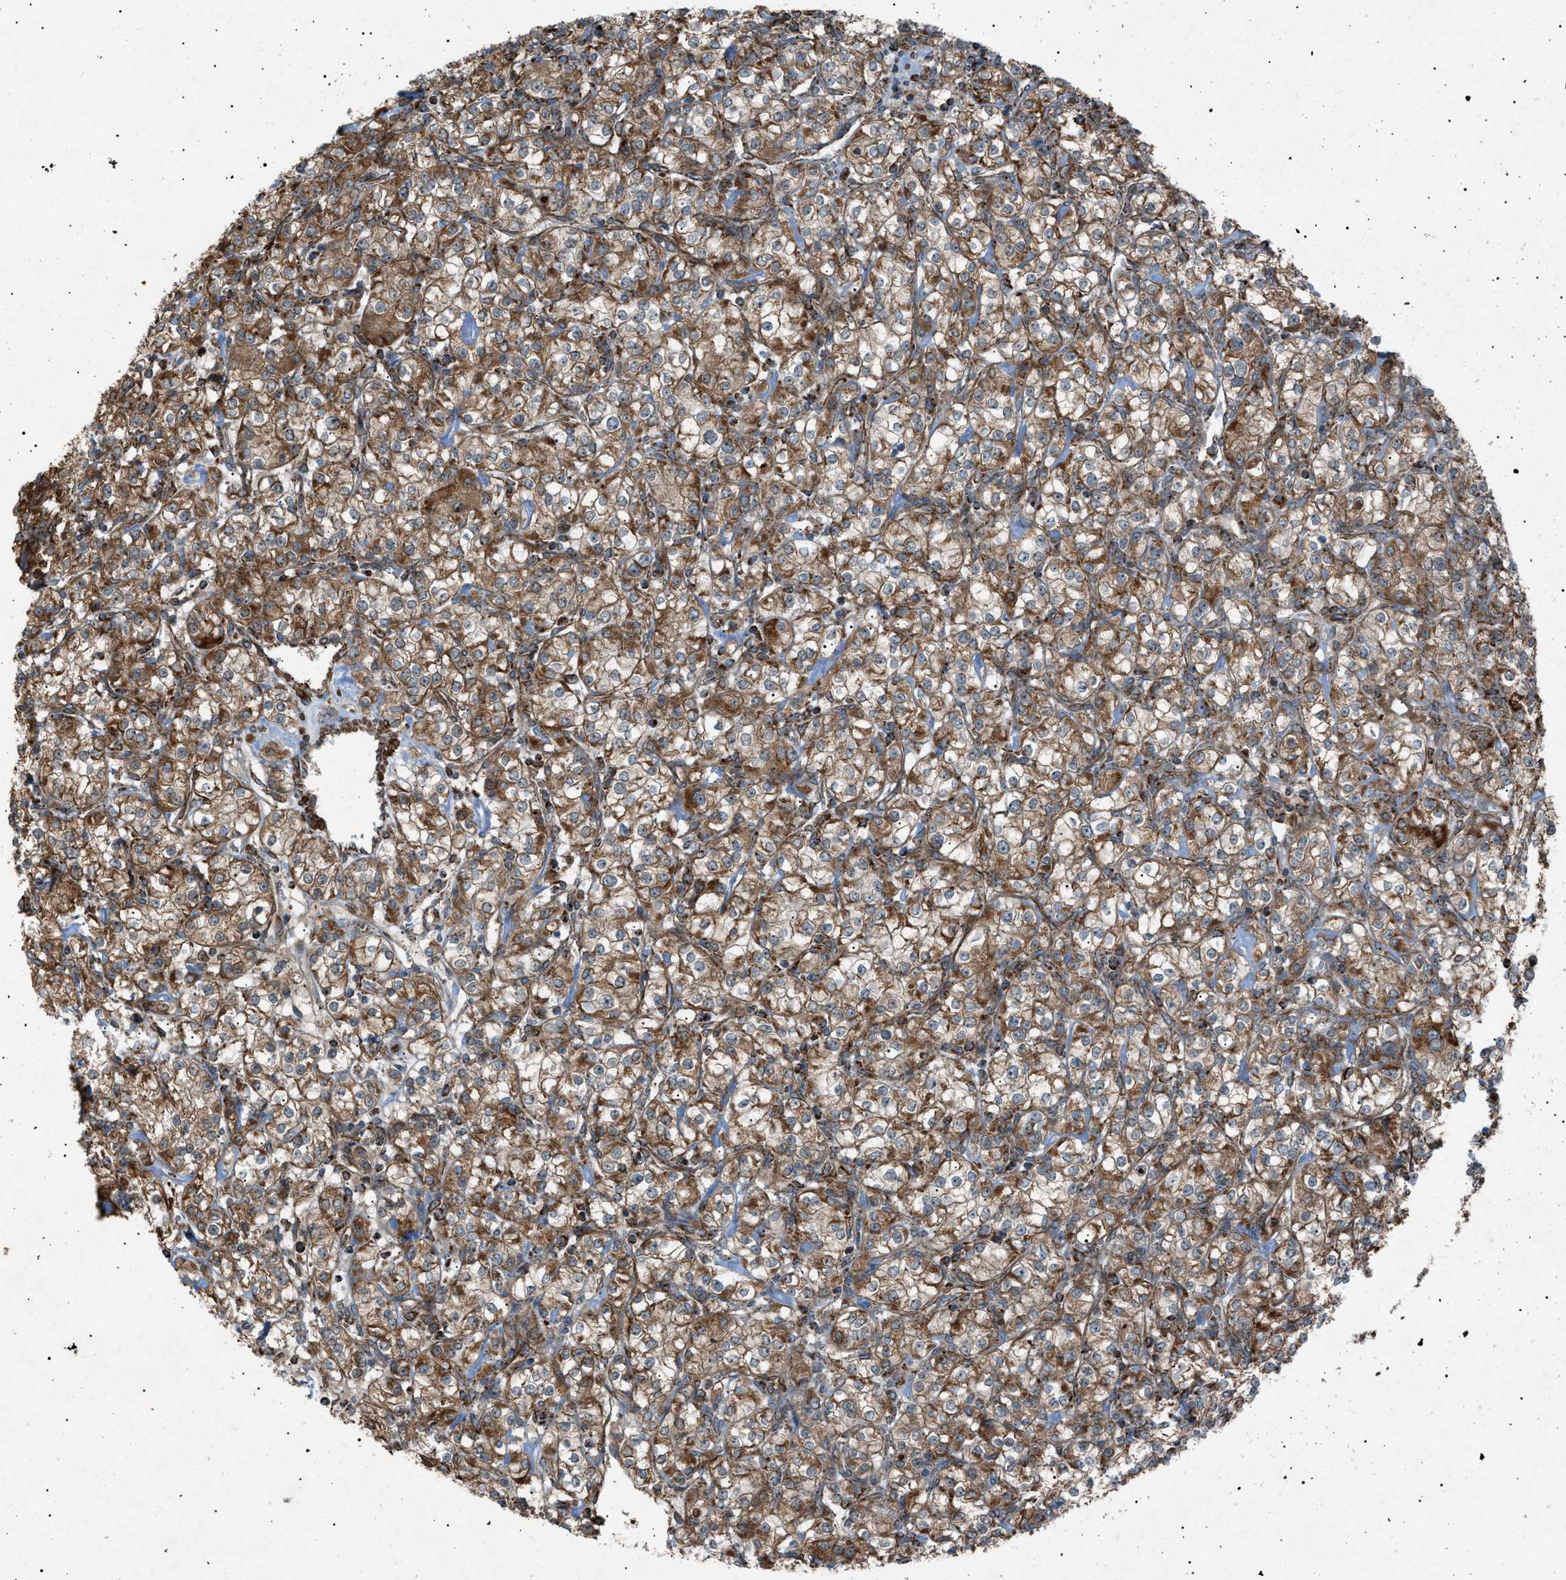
{"staining": {"intensity": "moderate", "quantity": ">75%", "location": "cytoplasmic/membranous"}, "tissue": "renal cancer", "cell_type": "Tumor cells", "image_type": "cancer", "snomed": [{"axis": "morphology", "description": "Adenocarcinoma, NOS"}, {"axis": "topography", "description": "Kidney"}], "caption": "Tumor cells demonstrate medium levels of moderate cytoplasmic/membranous positivity in about >75% of cells in human renal adenocarcinoma.", "gene": "C1GALT1C1", "patient": {"sex": "male", "age": 77}}